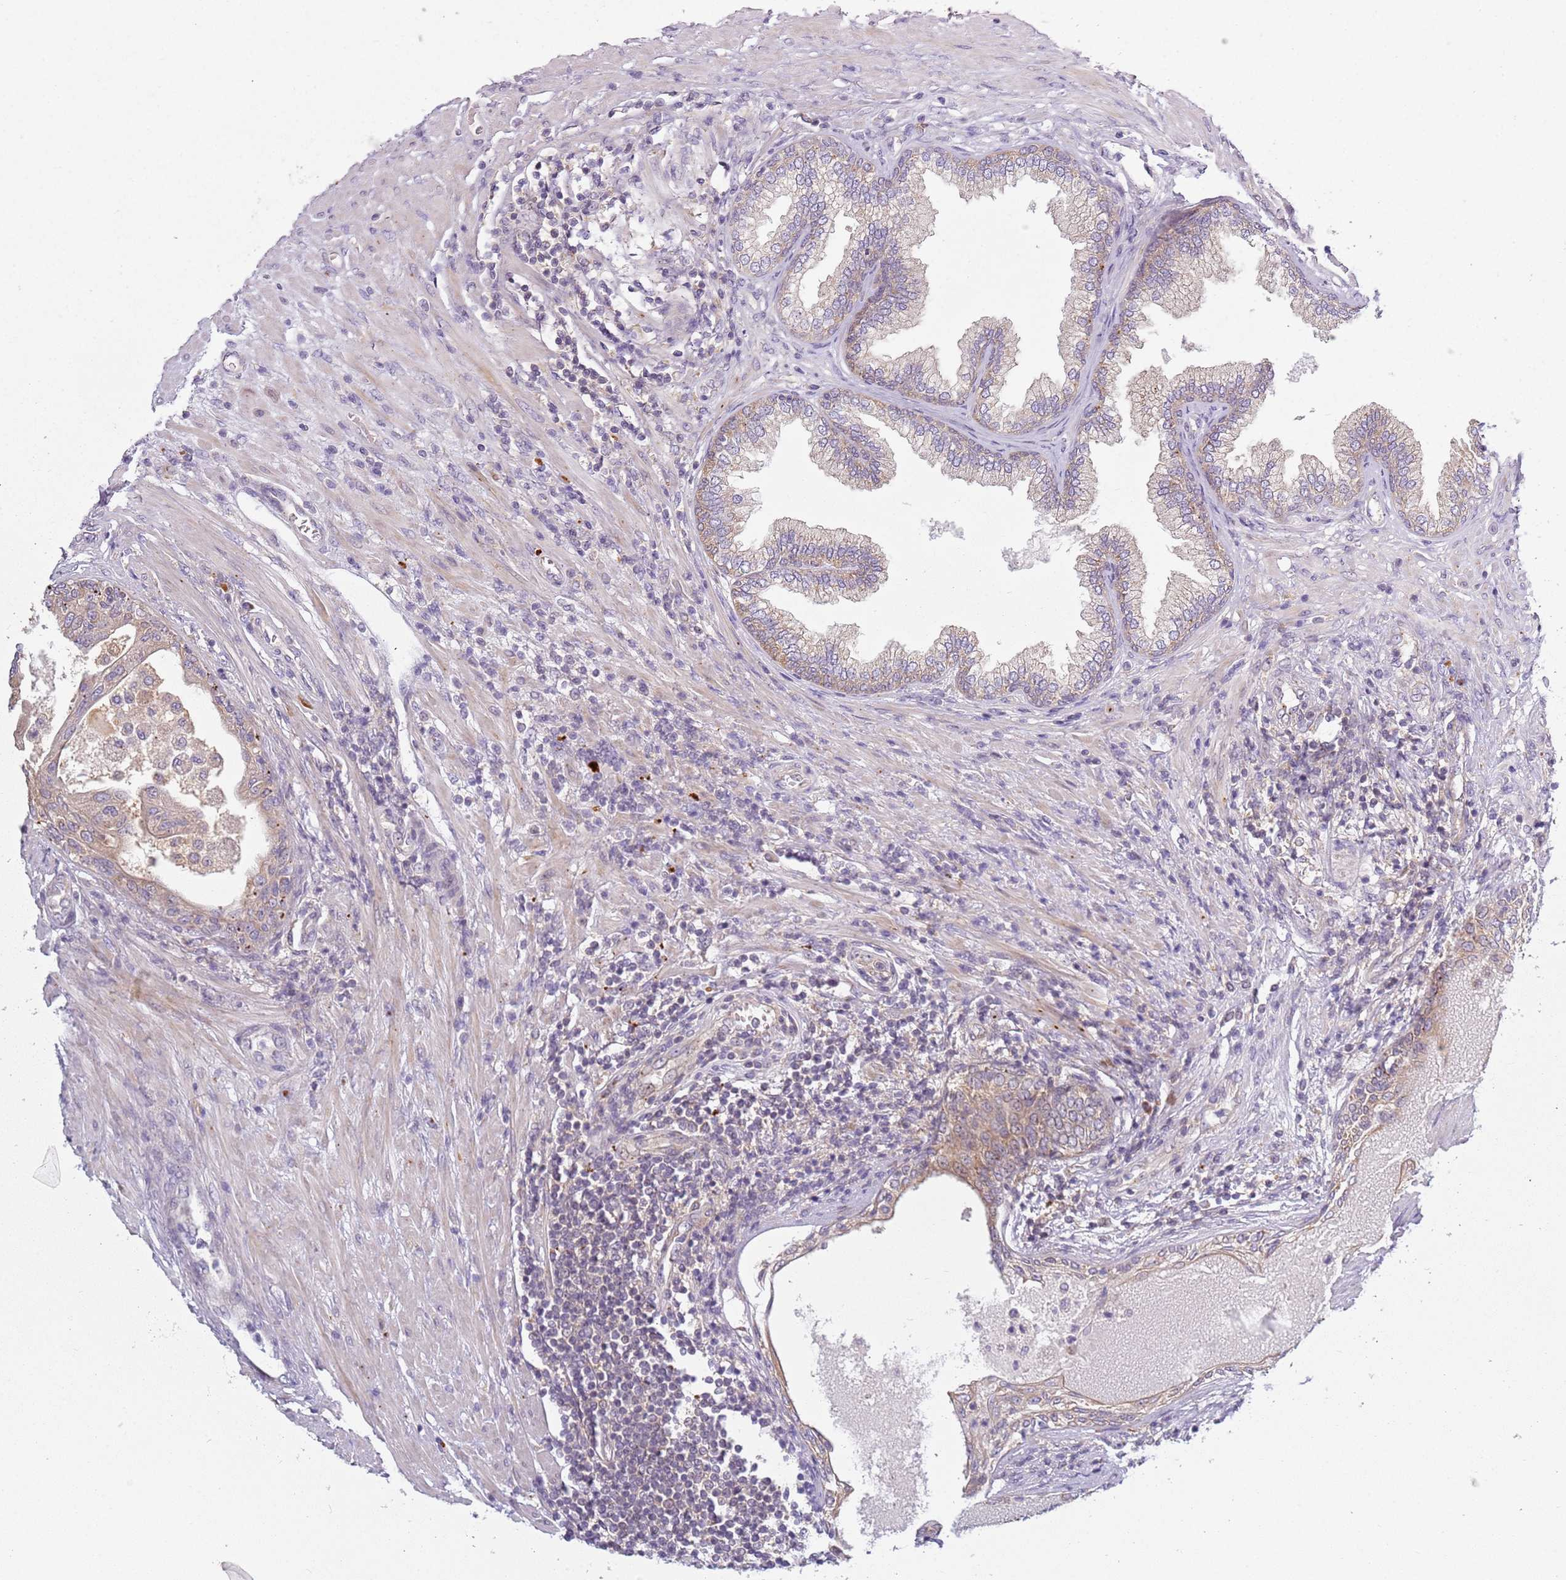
{"staining": {"intensity": "moderate", "quantity": "<25%", "location": "cytoplasmic/membranous"}, "tissue": "prostate", "cell_type": "Glandular cells", "image_type": "normal", "snomed": [{"axis": "morphology", "description": "Normal tissue, NOS"}, {"axis": "topography", "description": "Prostate"}], "caption": "Brown immunohistochemical staining in unremarkable prostate demonstrates moderate cytoplasmic/membranous expression in approximately <25% of glandular cells.", "gene": "RPS28", "patient": {"sex": "male", "age": 76}}